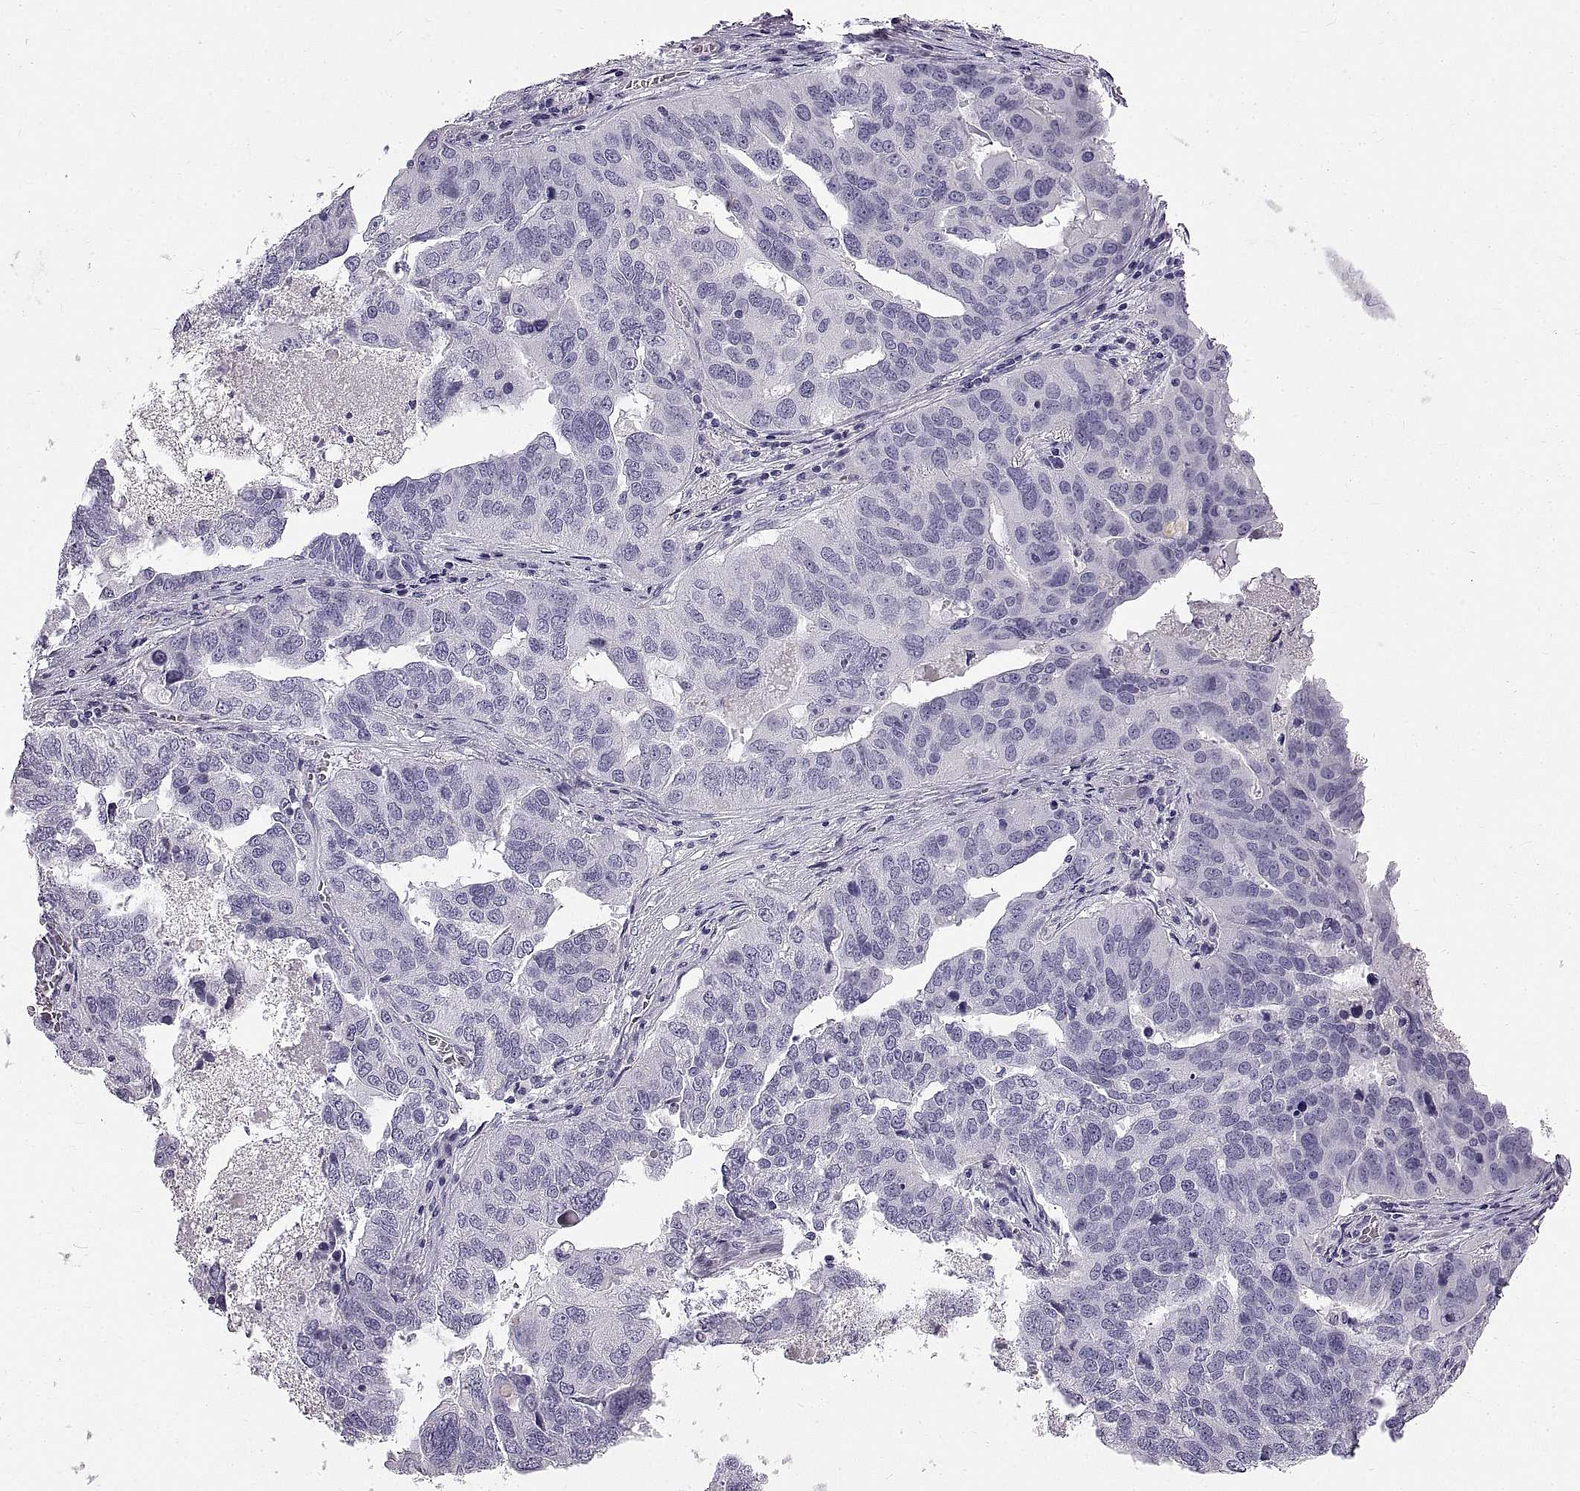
{"staining": {"intensity": "negative", "quantity": "none", "location": "none"}, "tissue": "ovarian cancer", "cell_type": "Tumor cells", "image_type": "cancer", "snomed": [{"axis": "morphology", "description": "Carcinoma, endometroid"}, {"axis": "topography", "description": "Soft tissue"}, {"axis": "topography", "description": "Ovary"}], "caption": "DAB (3,3'-diaminobenzidine) immunohistochemical staining of human ovarian cancer (endometroid carcinoma) demonstrates no significant staining in tumor cells.", "gene": "WFDC8", "patient": {"sex": "female", "age": 52}}